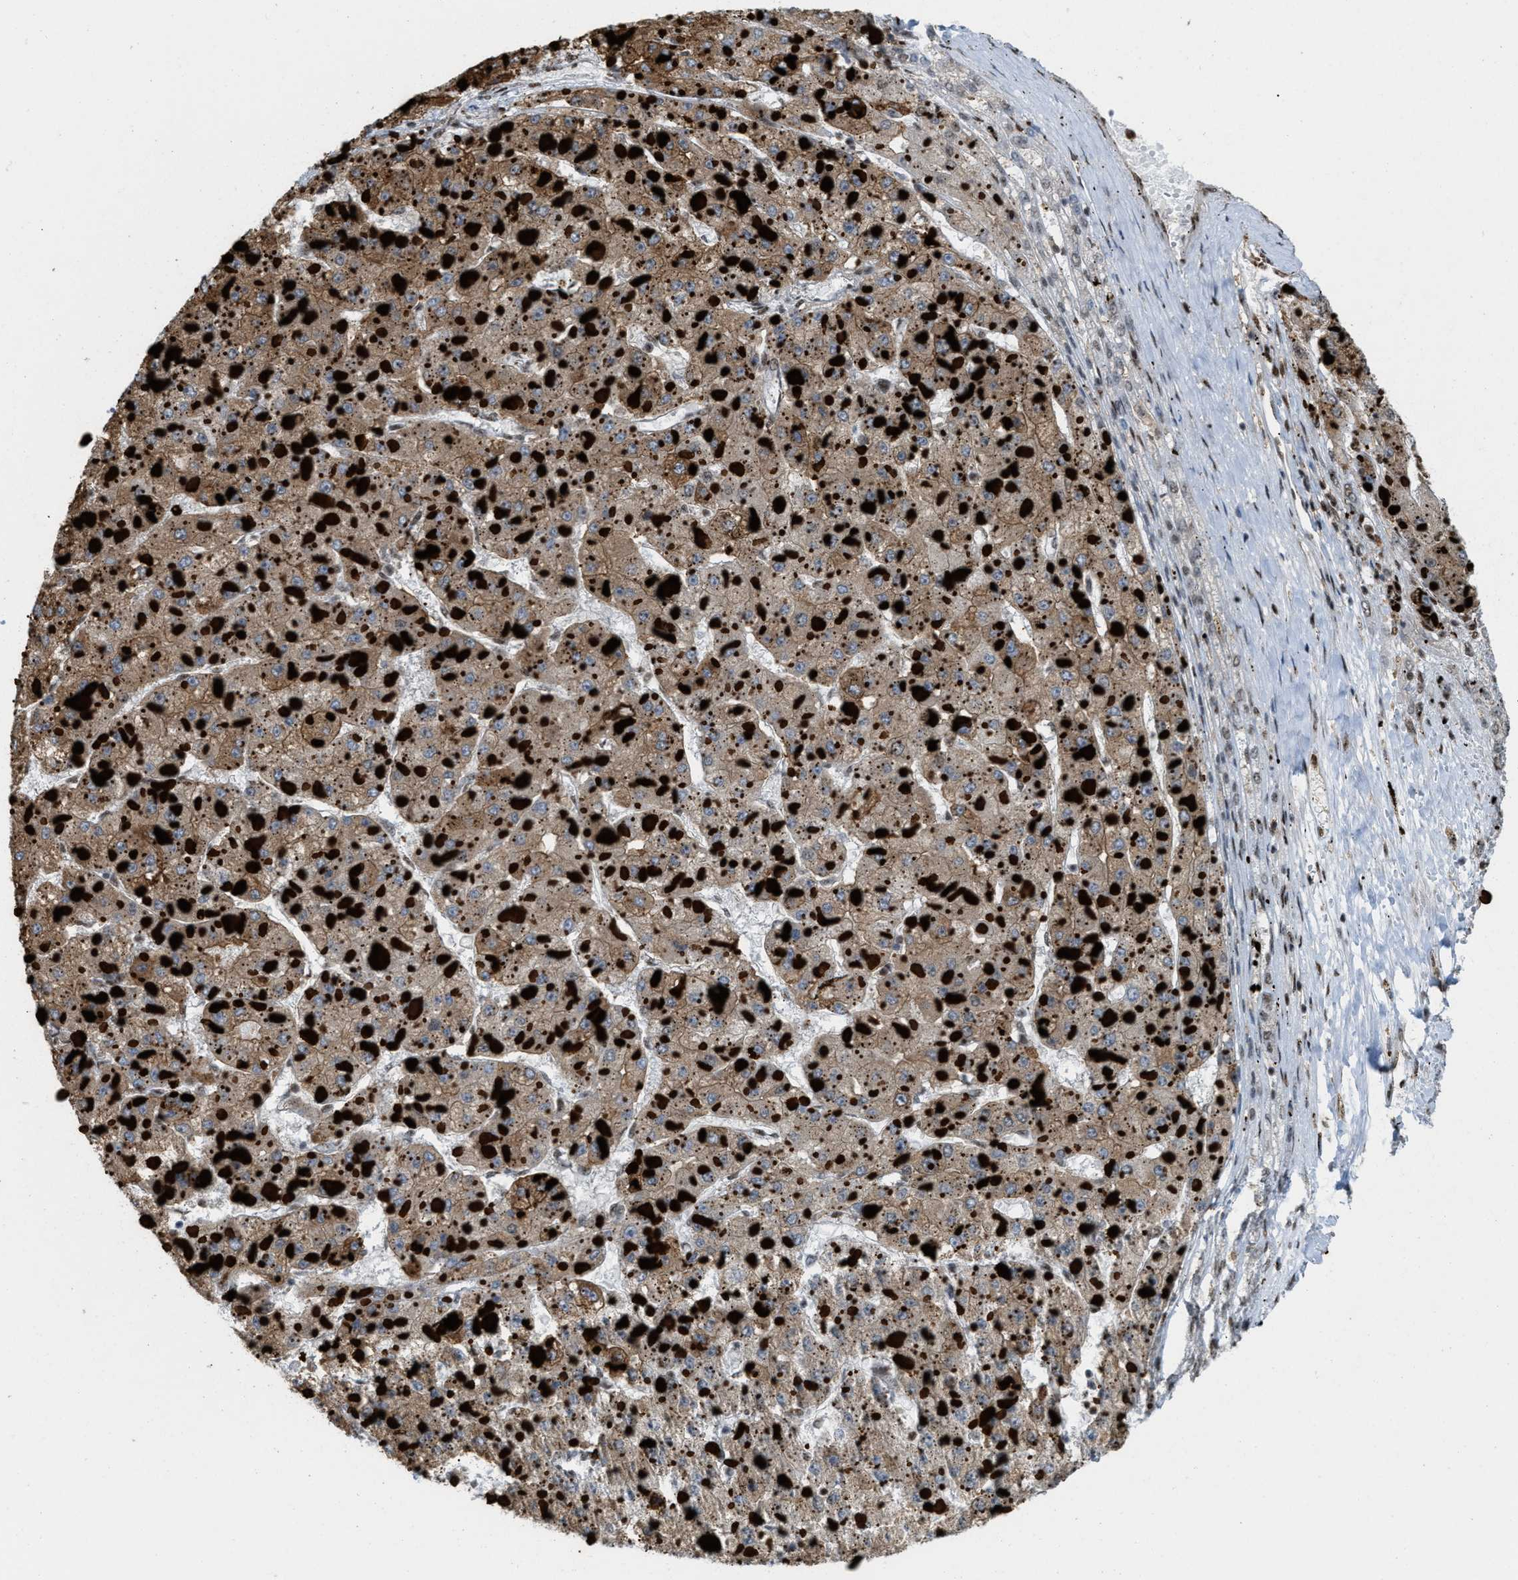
{"staining": {"intensity": "moderate", "quantity": ">75%", "location": "cytoplasmic/membranous"}, "tissue": "liver cancer", "cell_type": "Tumor cells", "image_type": "cancer", "snomed": [{"axis": "morphology", "description": "Carcinoma, Hepatocellular, NOS"}, {"axis": "topography", "description": "Liver"}], "caption": "Hepatocellular carcinoma (liver) was stained to show a protein in brown. There is medium levels of moderate cytoplasmic/membranous positivity in approximately >75% of tumor cells.", "gene": "NUMA1", "patient": {"sex": "female", "age": 73}}